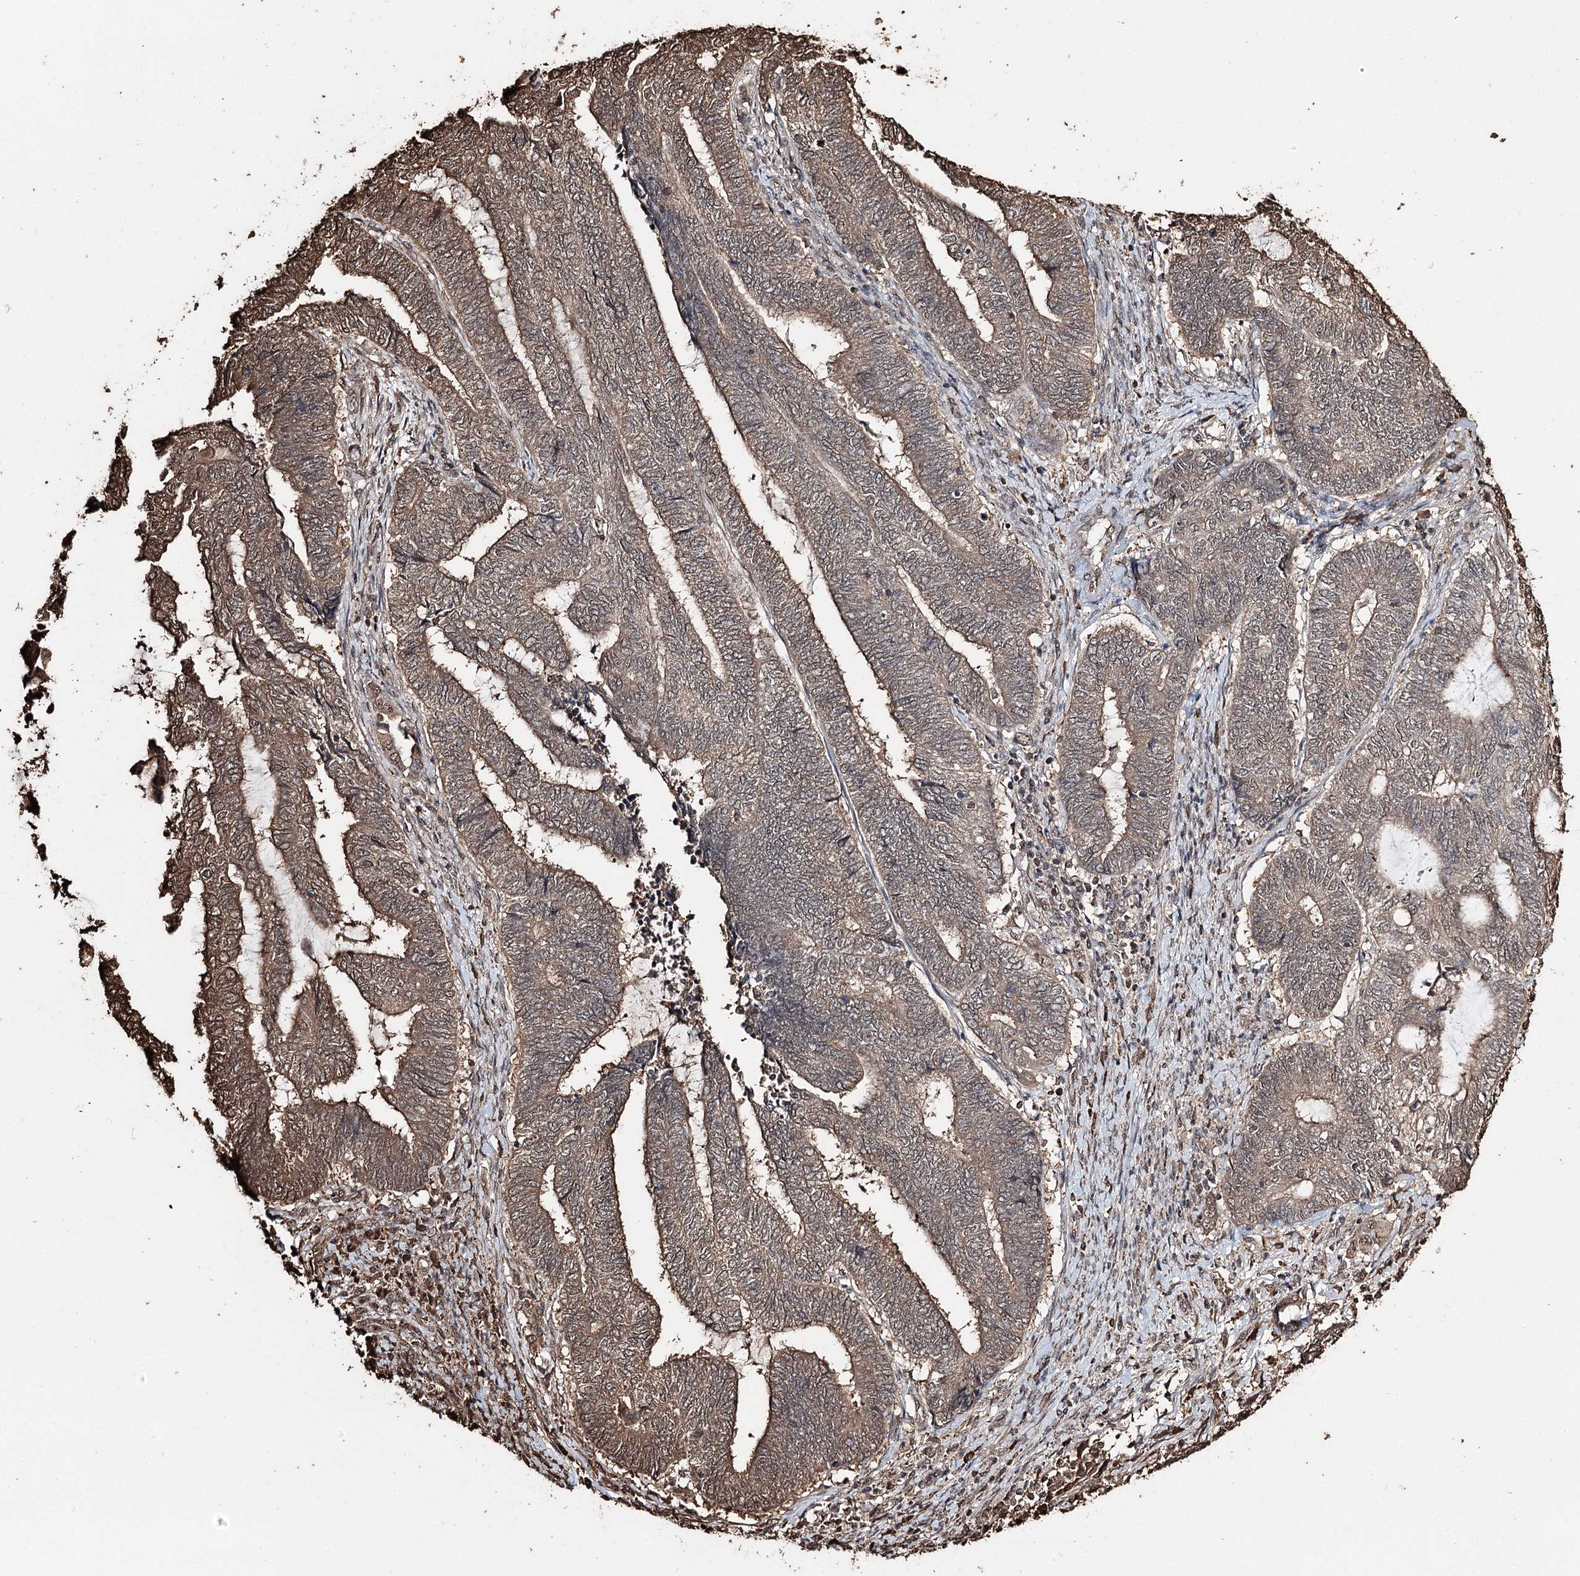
{"staining": {"intensity": "moderate", "quantity": ">75%", "location": "cytoplasmic/membranous,nuclear"}, "tissue": "endometrial cancer", "cell_type": "Tumor cells", "image_type": "cancer", "snomed": [{"axis": "morphology", "description": "Adenocarcinoma, NOS"}, {"axis": "topography", "description": "Uterus"}, {"axis": "topography", "description": "Endometrium"}], "caption": "This is an image of immunohistochemistry (IHC) staining of adenocarcinoma (endometrial), which shows moderate staining in the cytoplasmic/membranous and nuclear of tumor cells.", "gene": "PLCH1", "patient": {"sex": "female", "age": 70}}